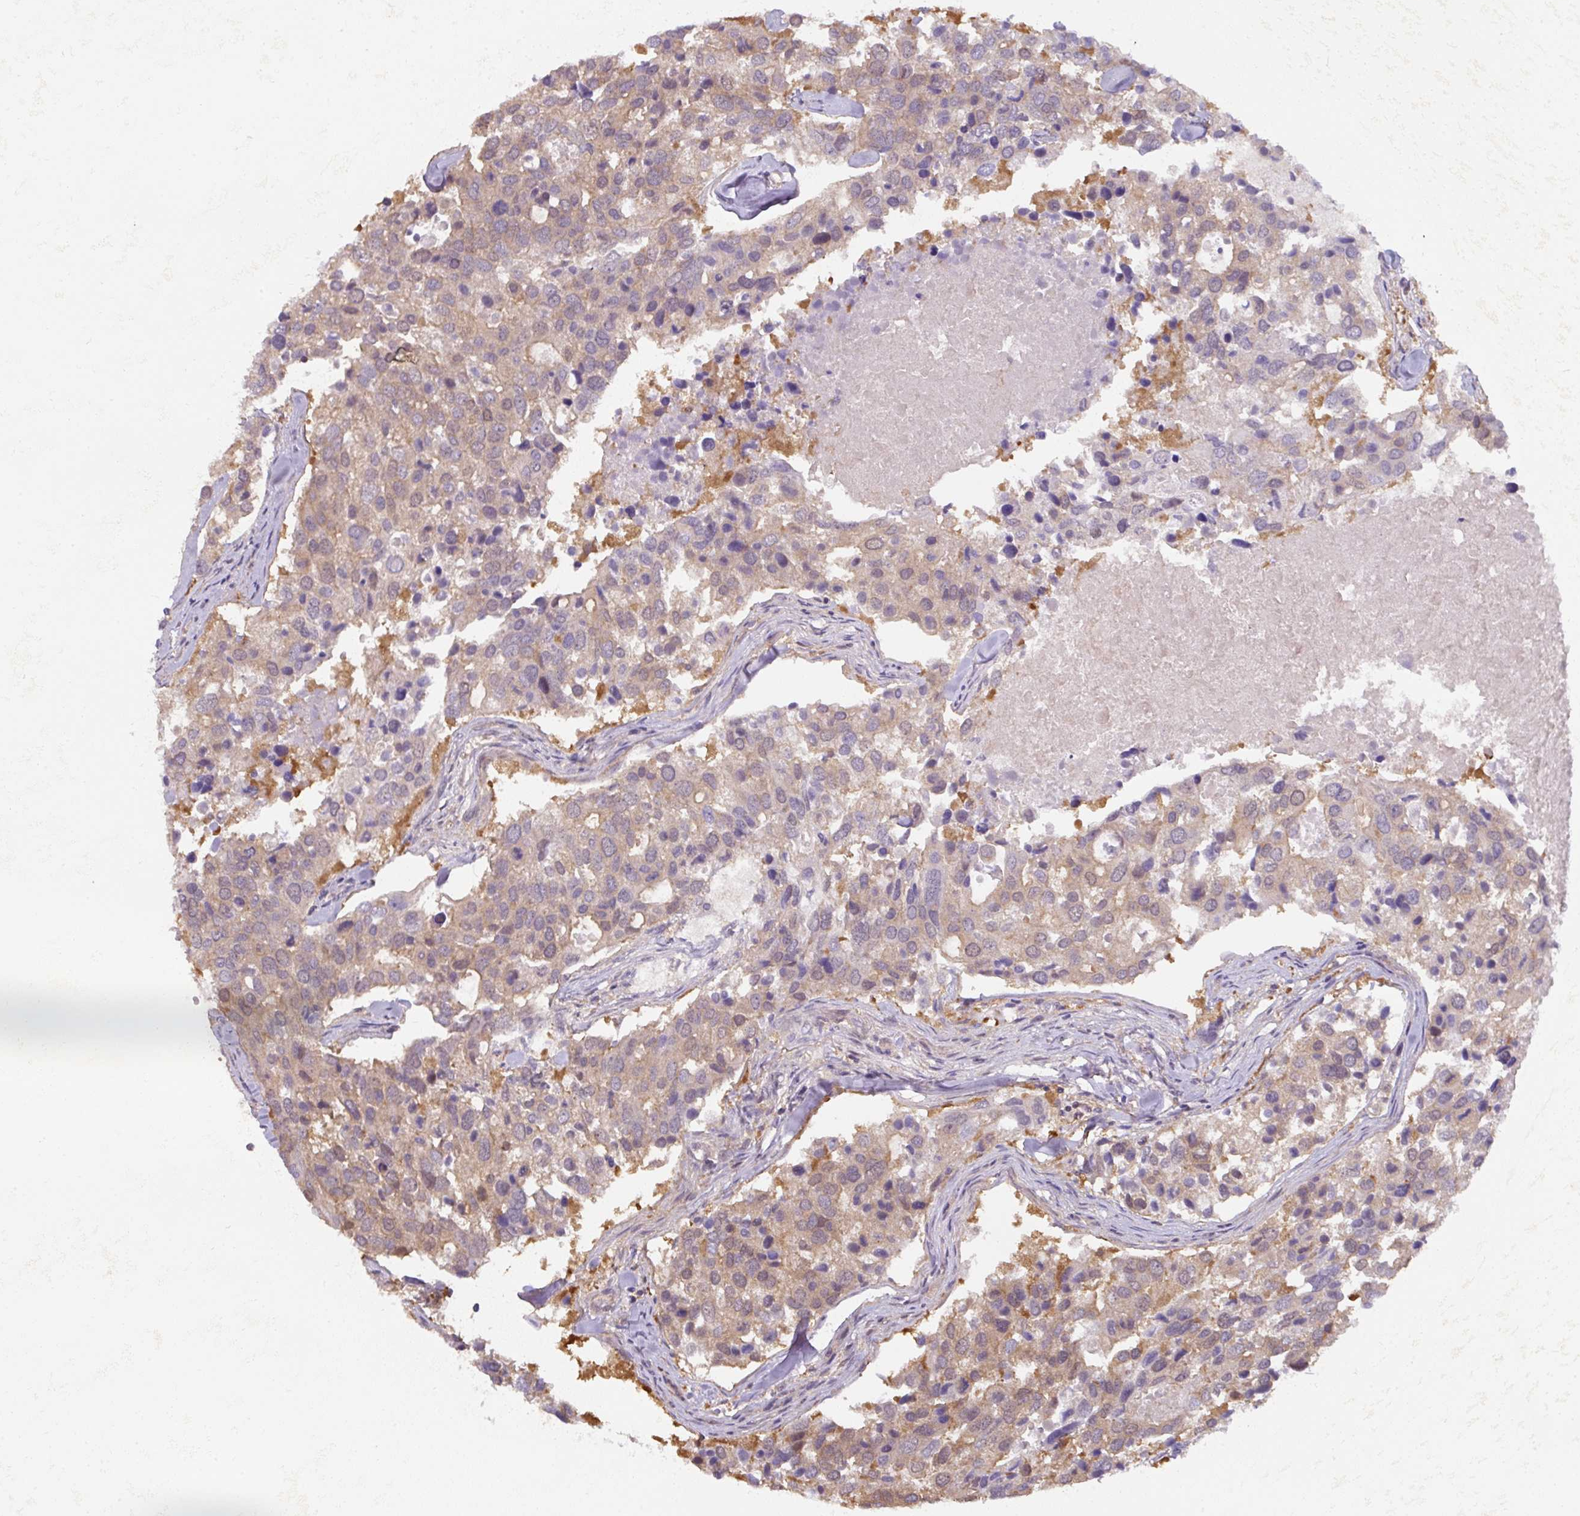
{"staining": {"intensity": "moderate", "quantity": "25%-75%", "location": "cytoplasmic/membranous"}, "tissue": "breast cancer", "cell_type": "Tumor cells", "image_type": "cancer", "snomed": [{"axis": "morphology", "description": "Duct carcinoma"}, {"axis": "topography", "description": "Breast"}], "caption": "Protein staining by immunohistochemistry shows moderate cytoplasmic/membranous expression in about 25%-75% of tumor cells in invasive ductal carcinoma (breast).", "gene": "ST13", "patient": {"sex": "female", "age": 83}}